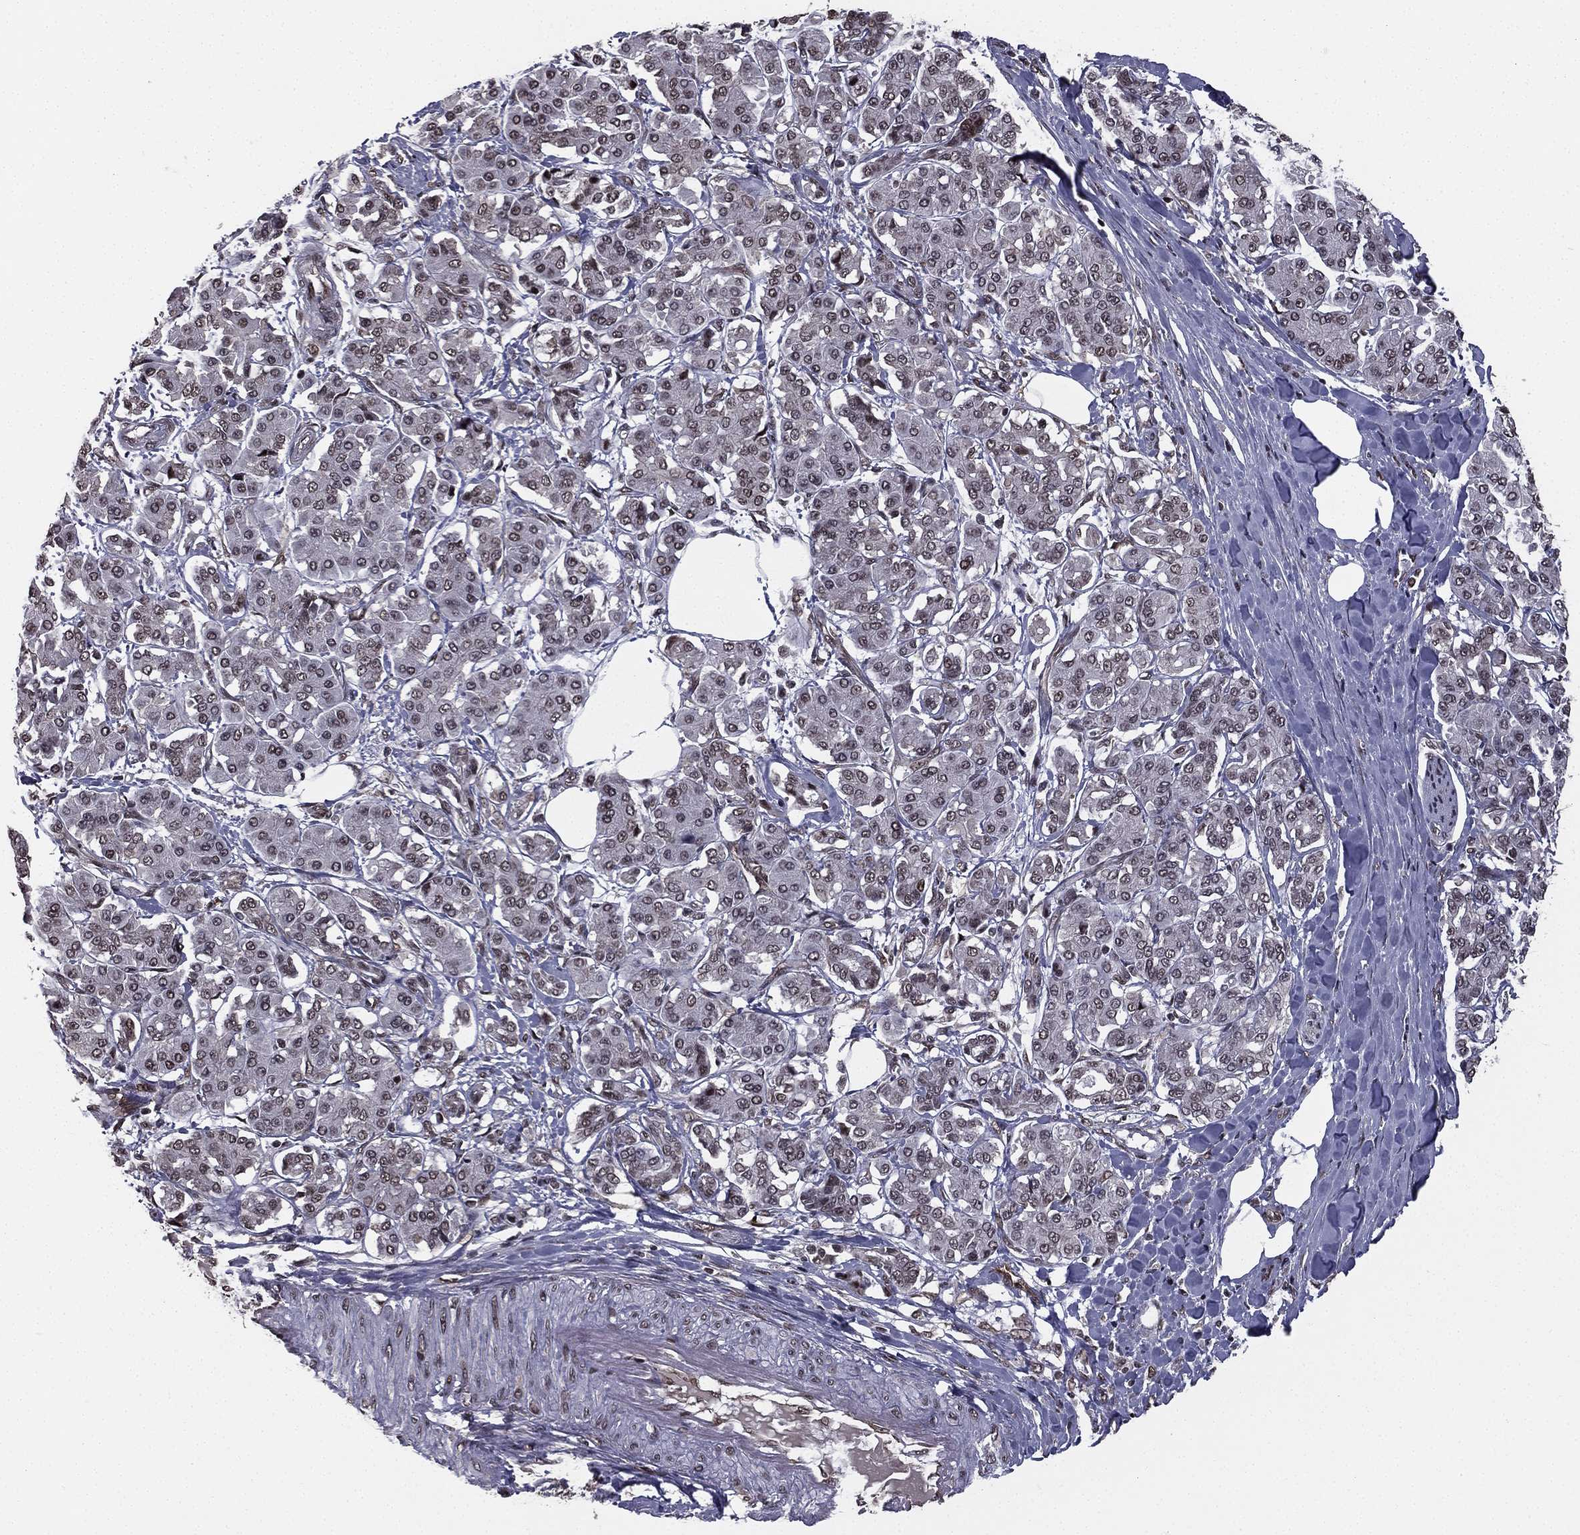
{"staining": {"intensity": "negative", "quantity": "none", "location": "none"}, "tissue": "pancreatic cancer", "cell_type": "Tumor cells", "image_type": "cancer", "snomed": [{"axis": "morphology", "description": "Adenocarcinoma, NOS"}, {"axis": "topography", "description": "Pancreas"}], "caption": "There is no significant staining in tumor cells of pancreatic adenocarcinoma.", "gene": "RARB", "patient": {"sex": "female", "age": 56}}